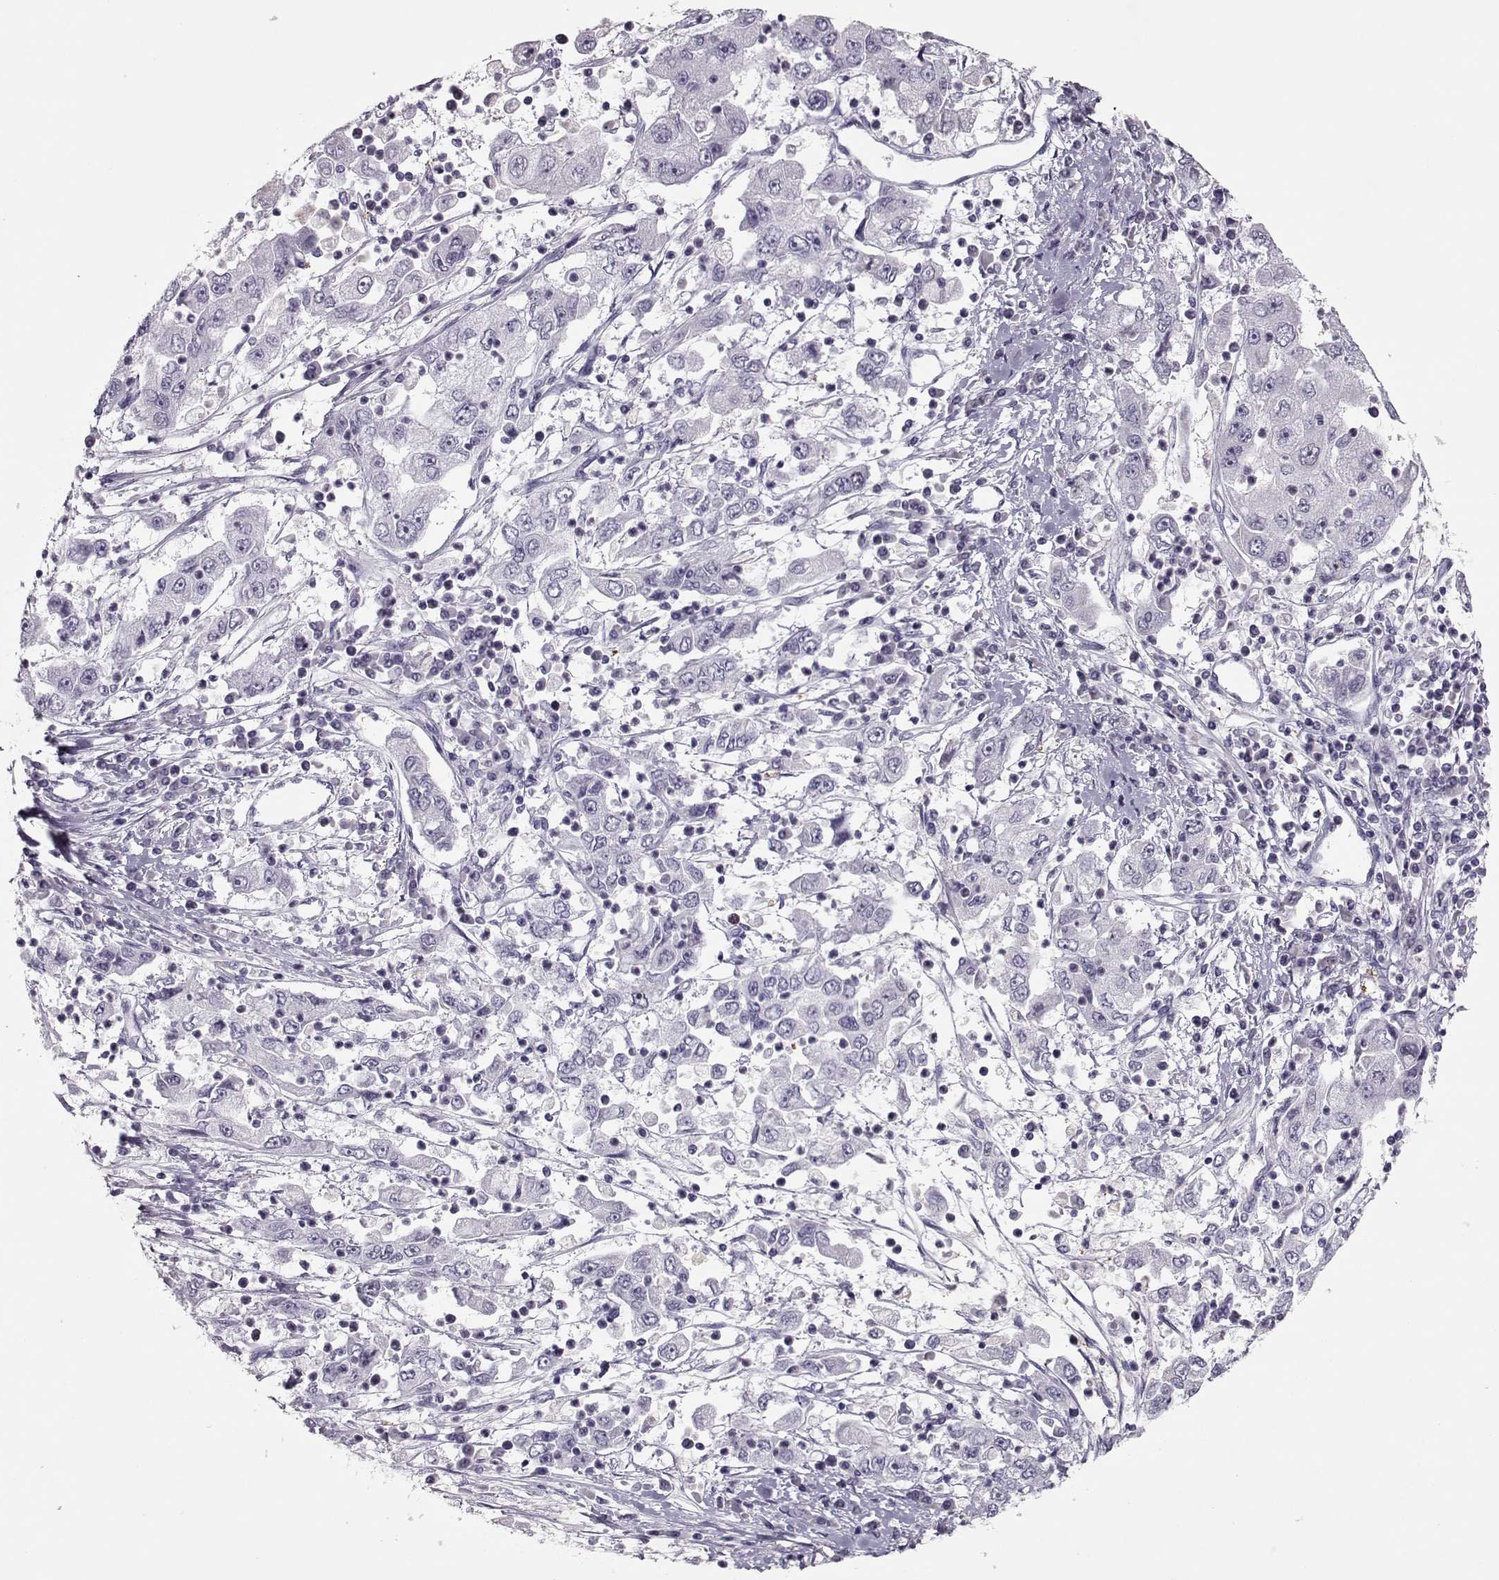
{"staining": {"intensity": "negative", "quantity": "none", "location": "none"}, "tissue": "cervical cancer", "cell_type": "Tumor cells", "image_type": "cancer", "snomed": [{"axis": "morphology", "description": "Squamous cell carcinoma, NOS"}, {"axis": "topography", "description": "Cervix"}], "caption": "Squamous cell carcinoma (cervical) was stained to show a protein in brown. There is no significant positivity in tumor cells.", "gene": "SGO1", "patient": {"sex": "female", "age": 36}}